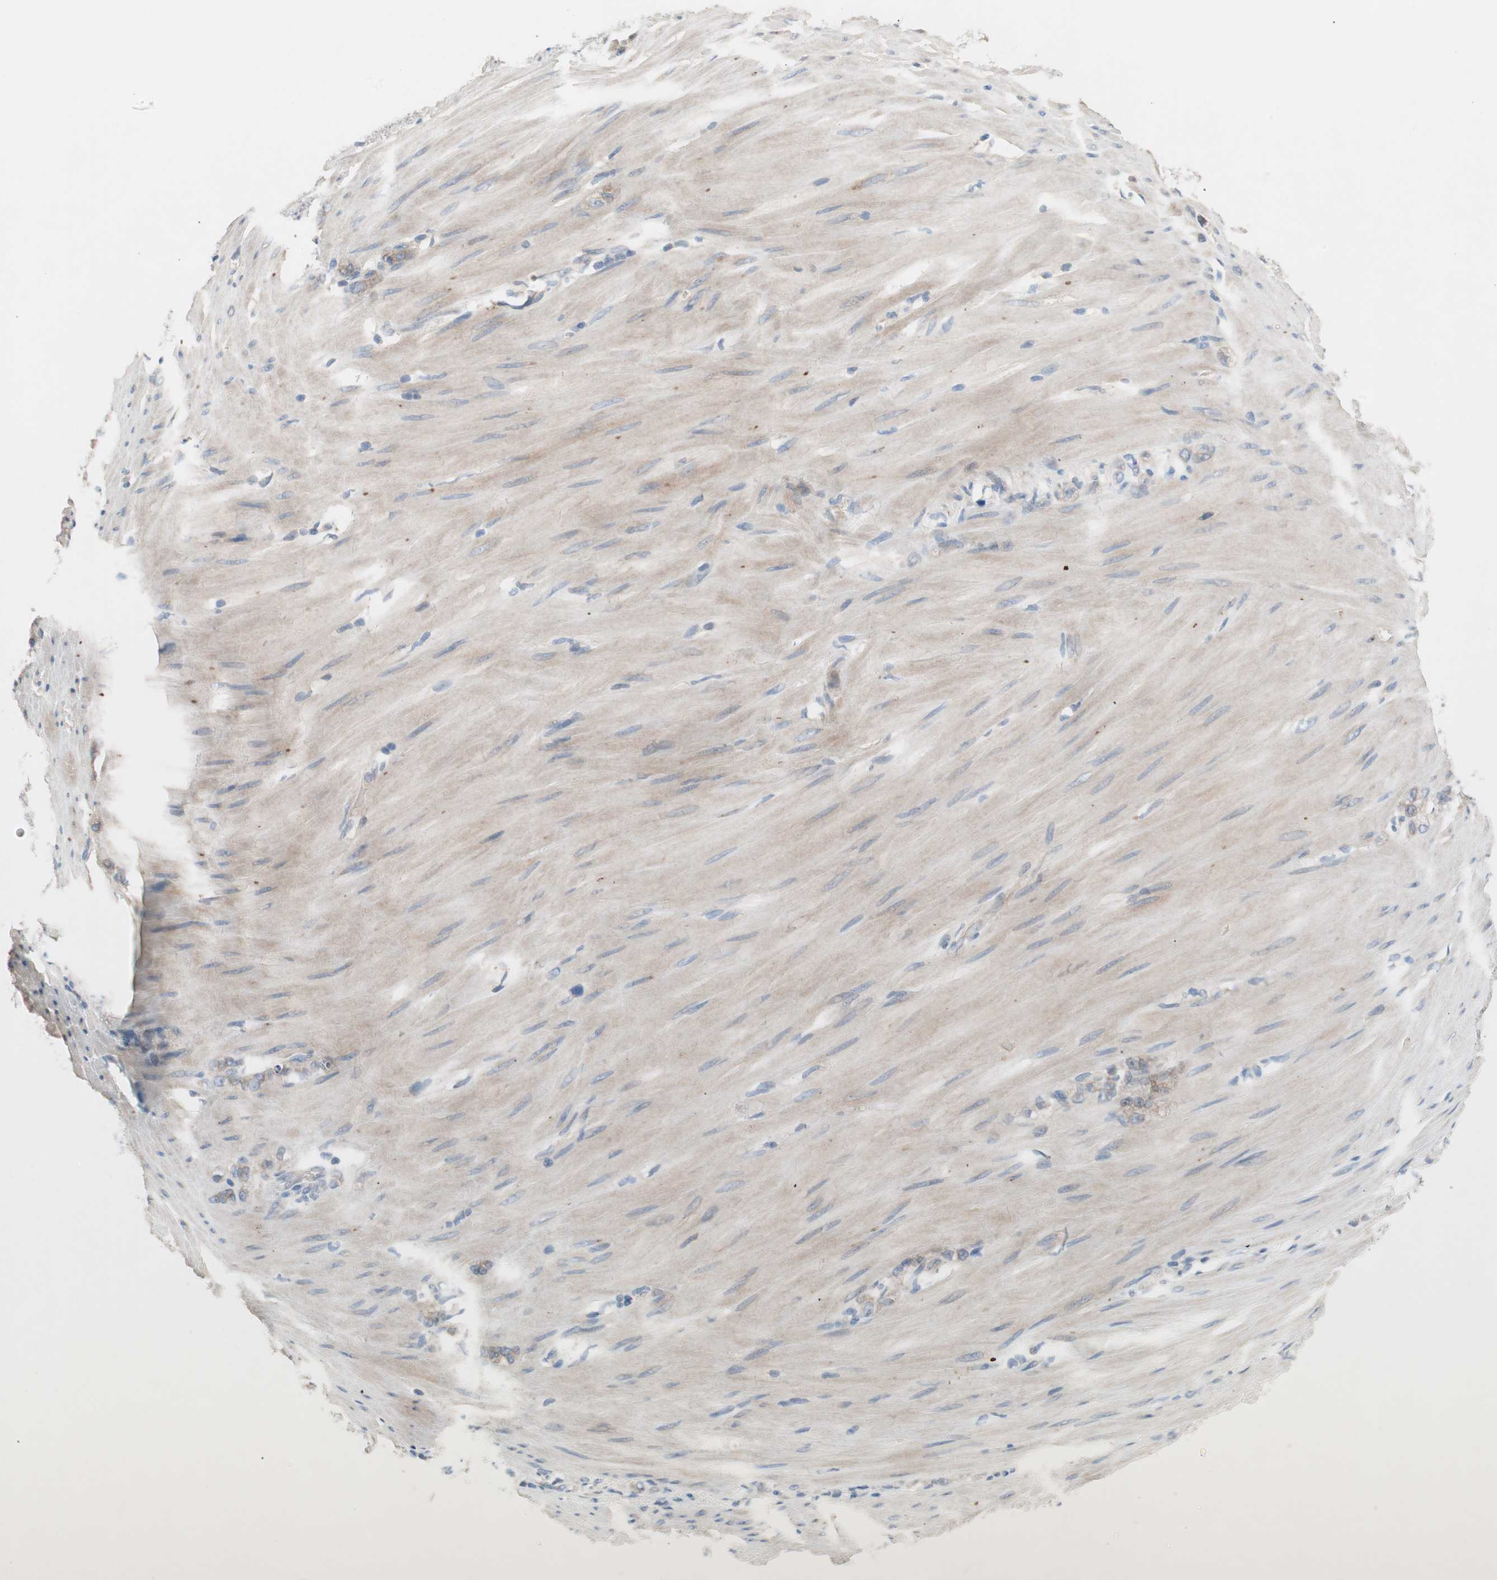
{"staining": {"intensity": "negative", "quantity": "none", "location": "none"}, "tissue": "stomach cancer", "cell_type": "Tumor cells", "image_type": "cancer", "snomed": [{"axis": "morphology", "description": "Adenocarcinoma, NOS"}, {"axis": "topography", "description": "Stomach"}], "caption": "IHC micrograph of neoplastic tissue: stomach cancer (adenocarcinoma) stained with DAB demonstrates no significant protein positivity in tumor cells.", "gene": "GLUL", "patient": {"sex": "male", "age": 82}}